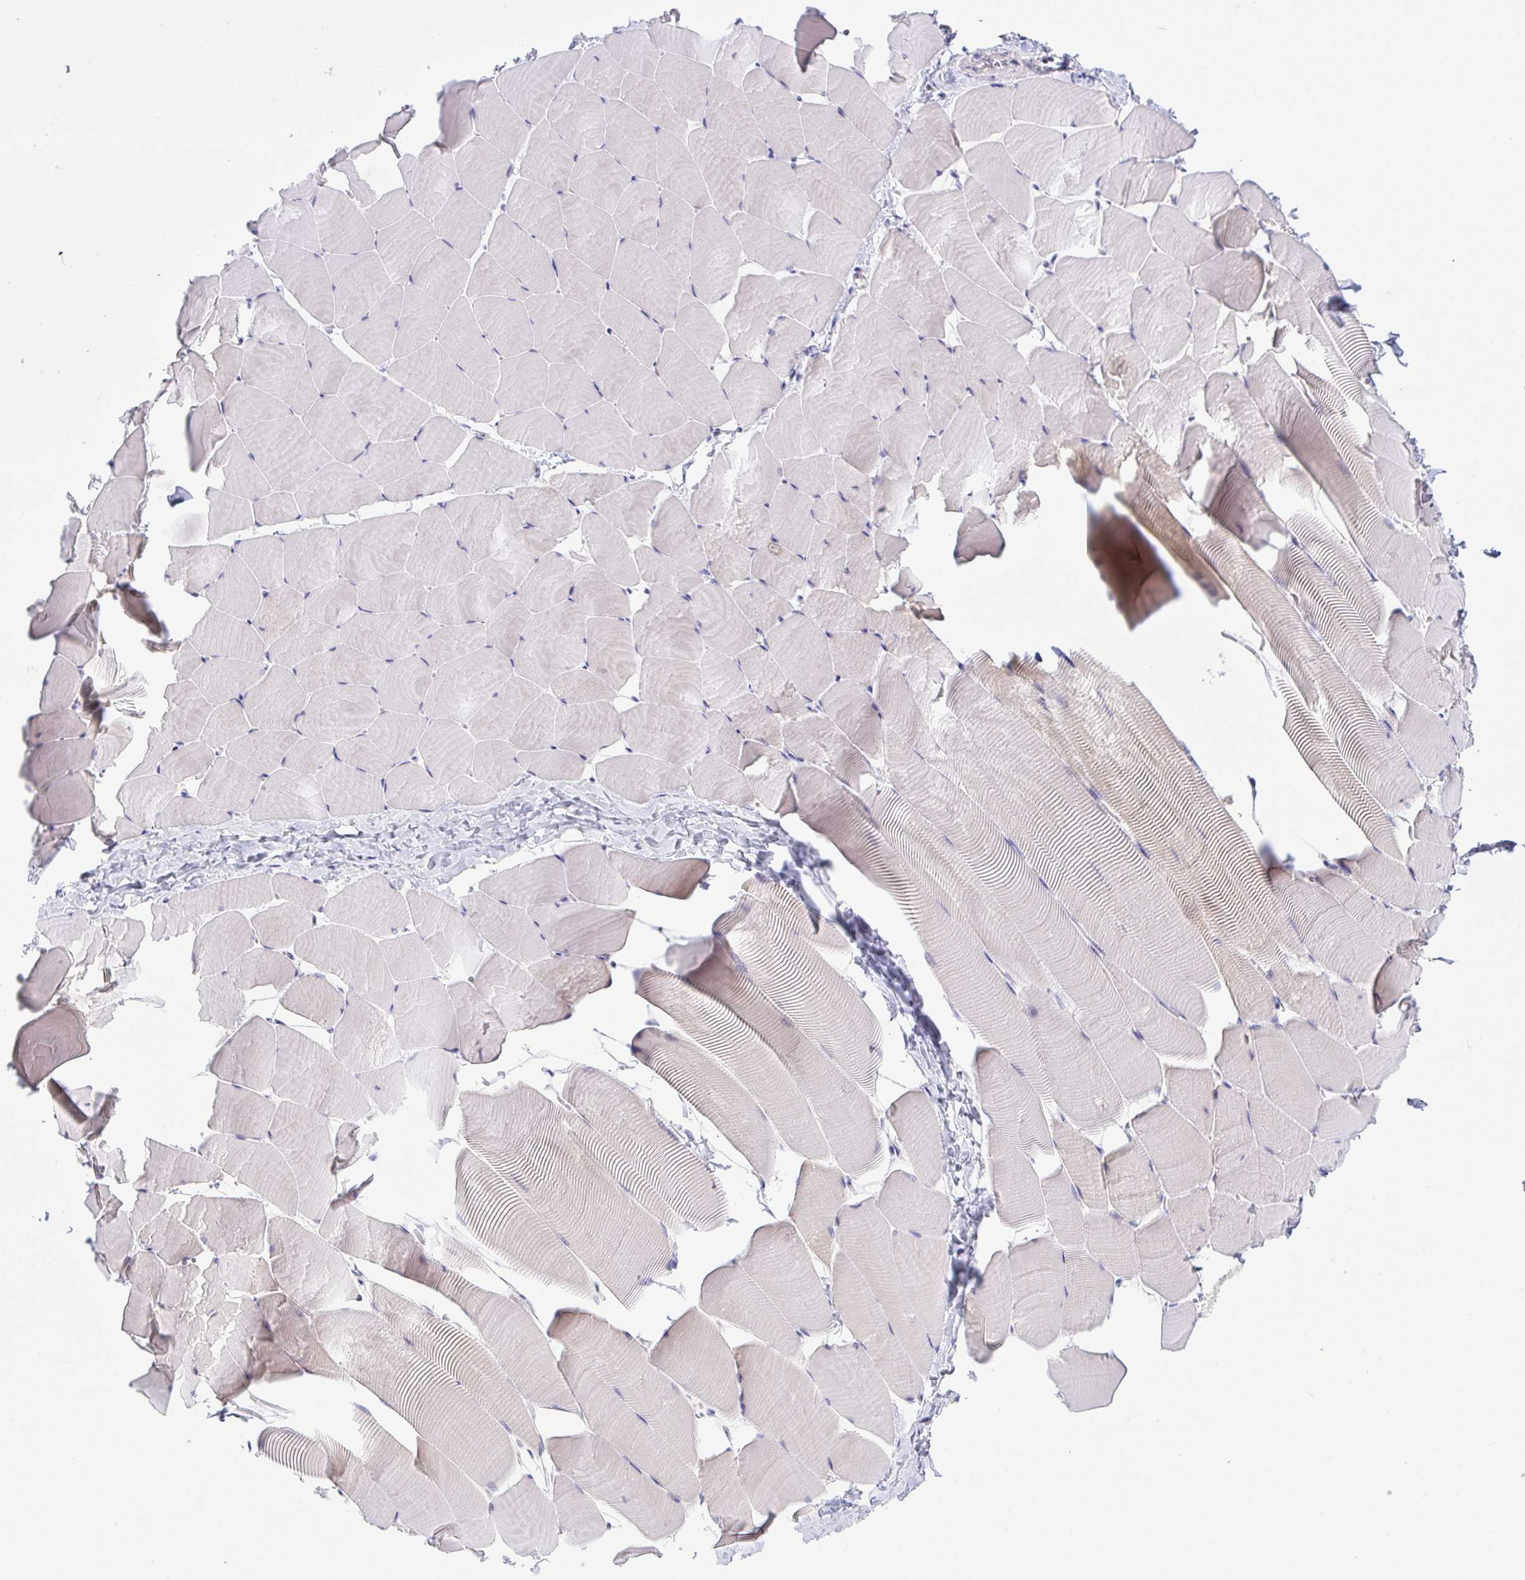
{"staining": {"intensity": "weak", "quantity": "25%-75%", "location": "cytoplasmic/membranous"}, "tissue": "skeletal muscle", "cell_type": "Myocytes", "image_type": "normal", "snomed": [{"axis": "morphology", "description": "Normal tissue, NOS"}, {"axis": "topography", "description": "Skeletal muscle"}], "caption": "Myocytes display weak cytoplasmic/membranous expression in approximately 25%-75% of cells in unremarkable skeletal muscle. (brown staining indicates protein expression, while blue staining denotes nuclei).", "gene": "HOXD12", "patient": {"sex": "male", "age": 25}}